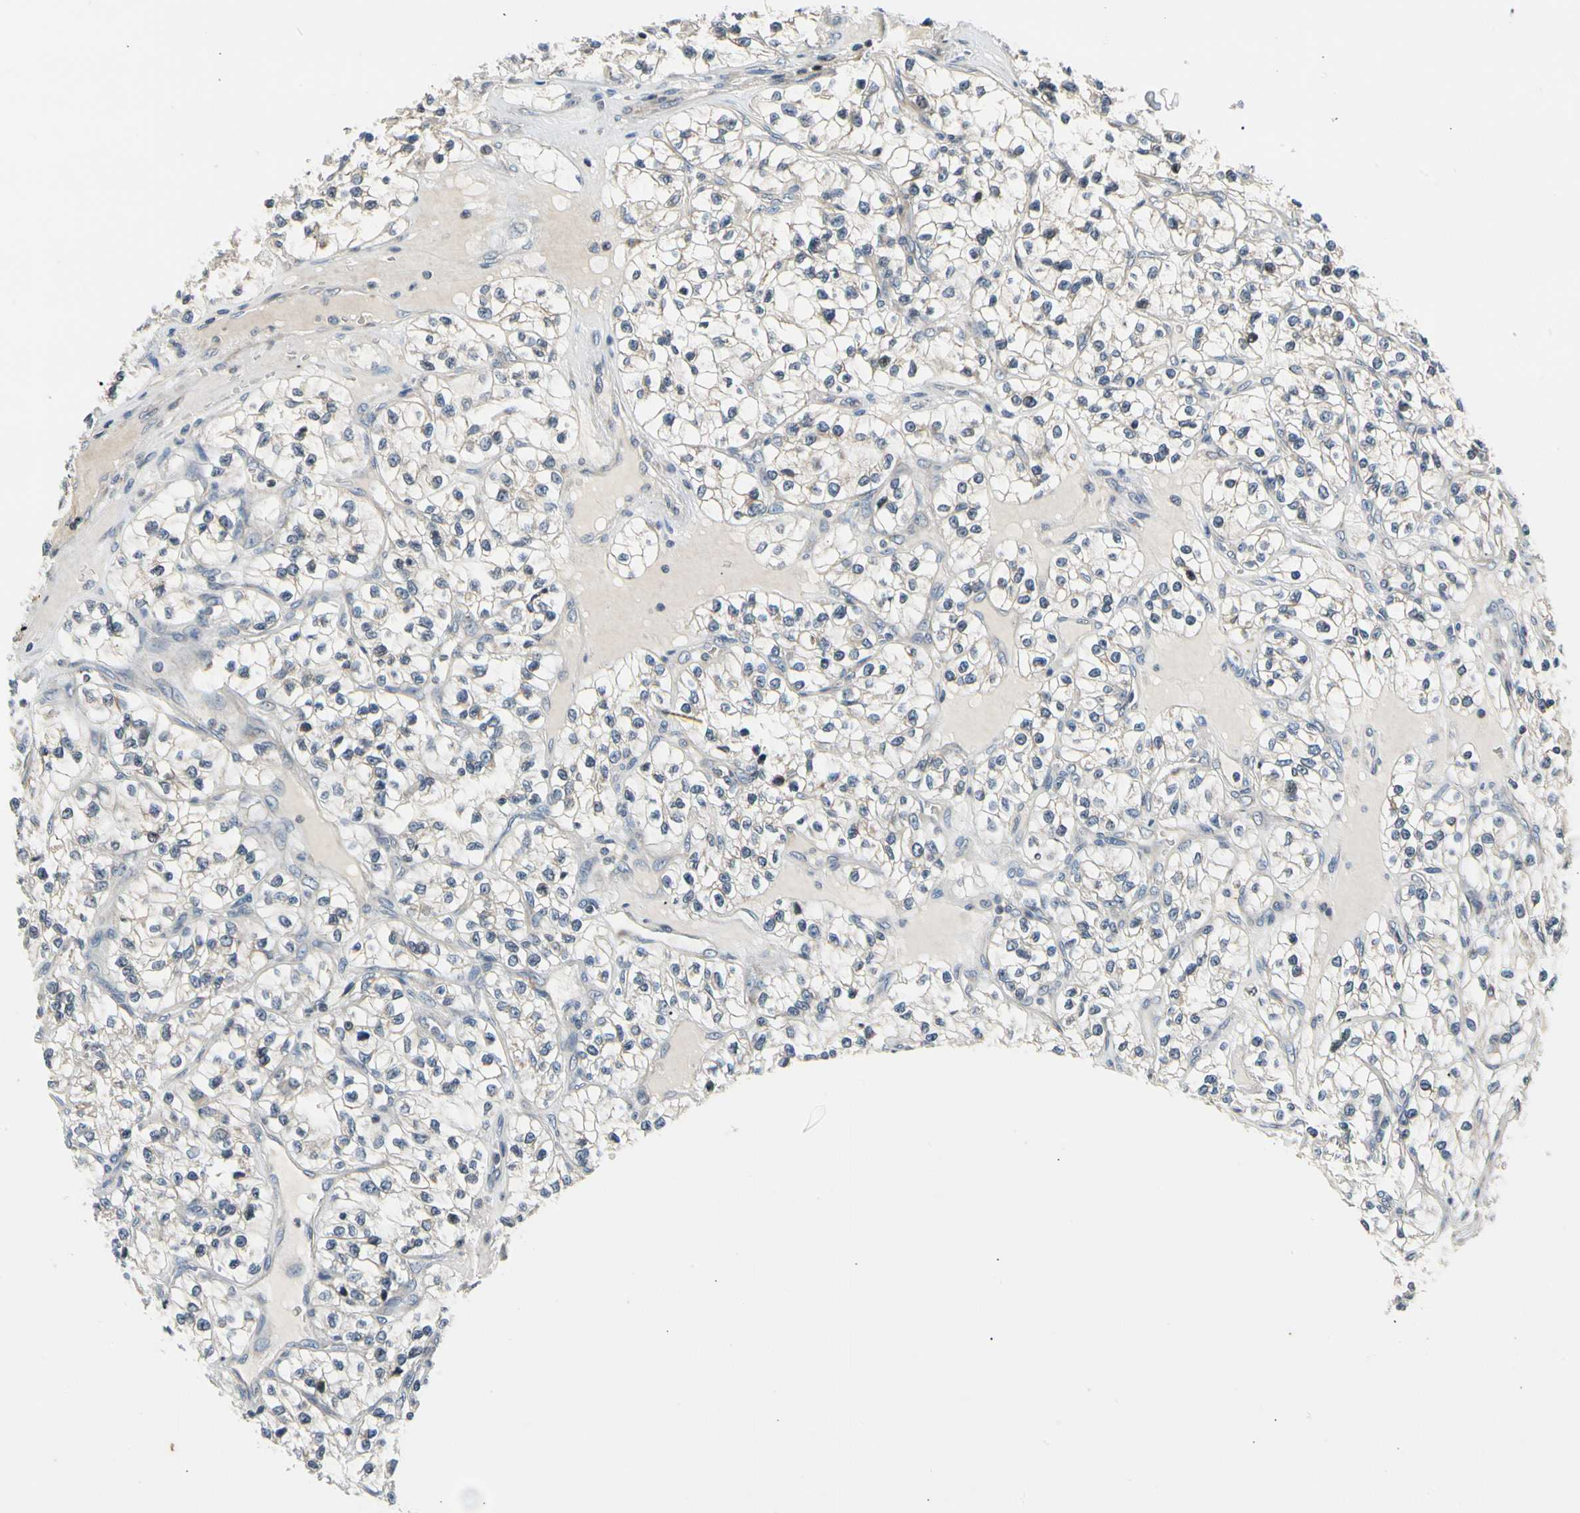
{"staining": {"intensity": "negative", "quantity": "none", "location": "none"}, "tissue": "renal cancer", "cell_type": "Tumor cells", "image_type": "cancer", "snomed": [{"axis": "morphology", "description": "Adenocarcinoma, NOS"}, {"axis": "topography", "description": "Kidney"}], "caption": "Tumor cells show no significant protein staining in renal cancer (adenocarcinoma).", "gene": "SOX30", "patient": {"sex": "female", "age": 57}}